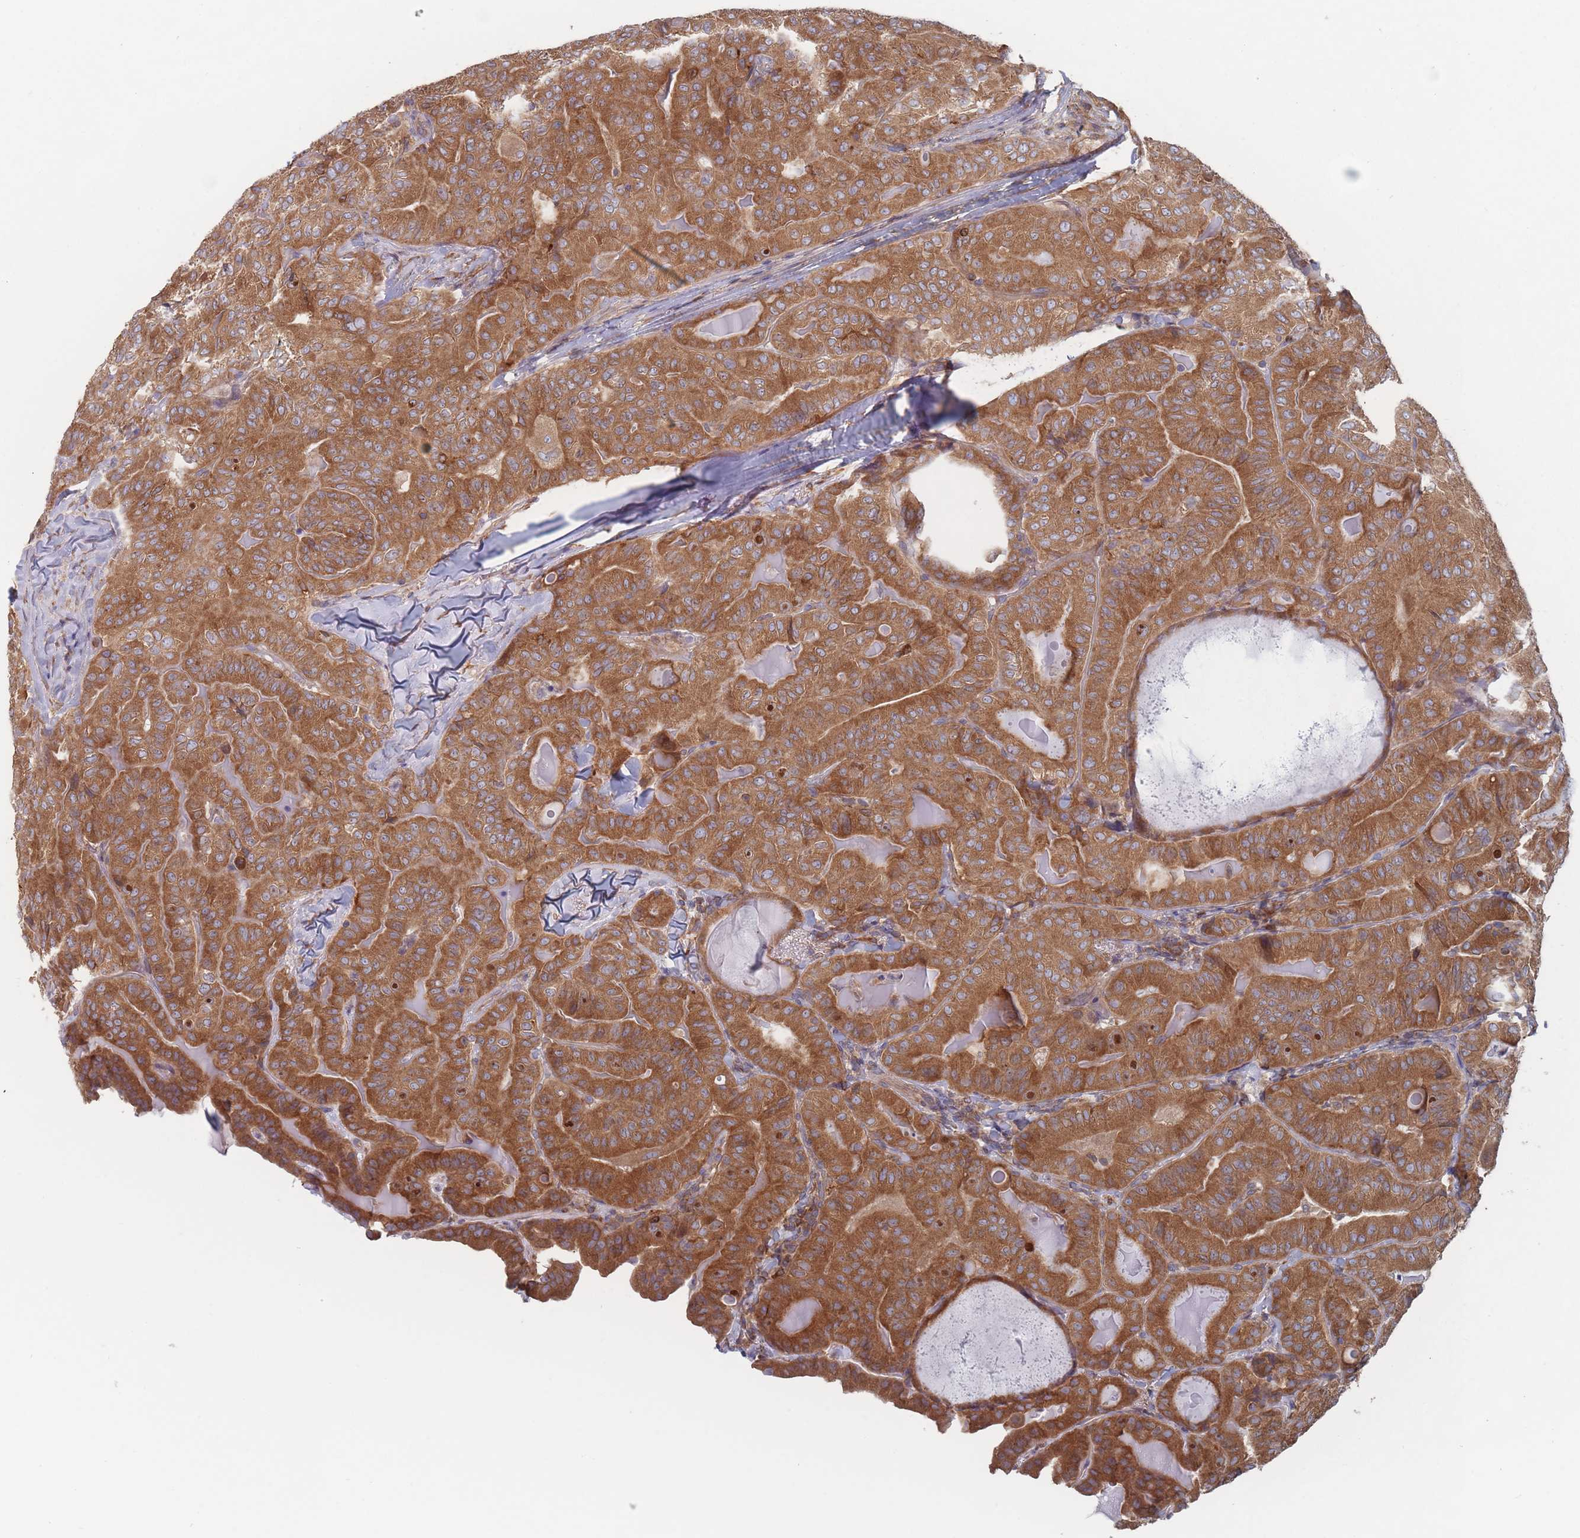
{"staining": {"intensity": "strong", "quantity": ">75%", "location": "cytoplasmic/membranous"}, "tissue": "thyroid cancer", "cell_type": "Tumor cells", "image_type": "cancer", "snomed": [{"axis": "morphology", "description": "Papillary adenocarcinoma, NOS"}, {"axis": "topography", "description": "Thyroid gland"}], "caption": "Immunohistochemistry photomicrograph of neoplastic tissue: thyroid cancer (papillary adenocarcinoma) stained using IHC exhibits high levels of strong protein expression localized specifically in the cytoplasmic/membranous of tumor cells, appearing as a cytoplasmic/membranous brown color.", "gene": "KDSR", "patient": {"sex": "female", "age": 68}}